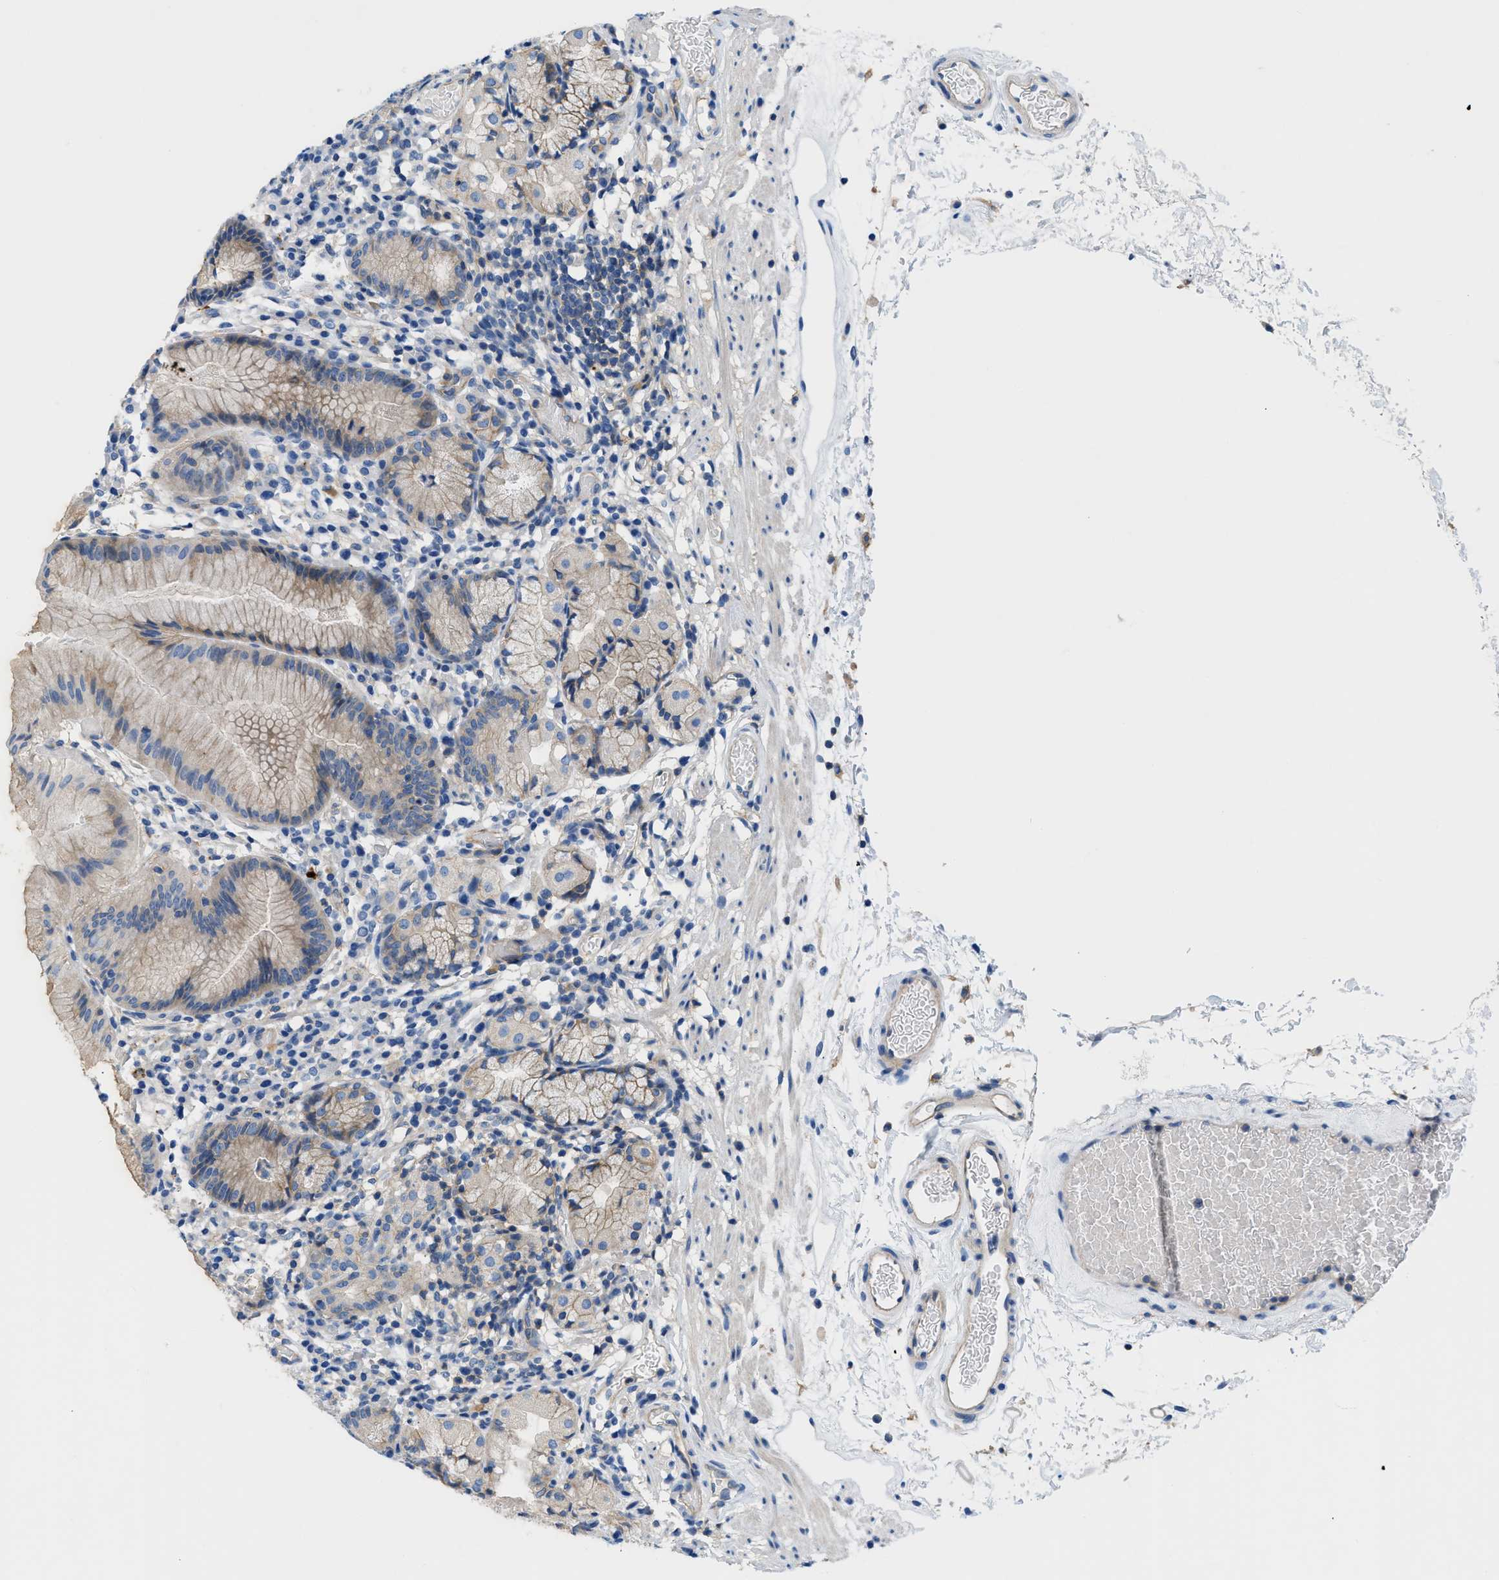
{"staining": {"intensity": "weak", "quantity": "<25%", "location": "cytoplasmic/membranous"}, "tissue": "stomach", "cell_type": "Glandular cells", "image_type": "normal", "snomed": [{"axis": "morphology", "description": "Normal tissue, NOS"}, {"axis": "topography", "description": "Stomach"}, {"axis": "topography", "description": "Stomach, lower"}], "caption": "Immunohistochemistry photomicrograph of benign human stomach stained for a protein (brown), which displays no staining in glandular cells.", "gene": "ORAI1", "patient": {"sex": "female", "age": 75}}